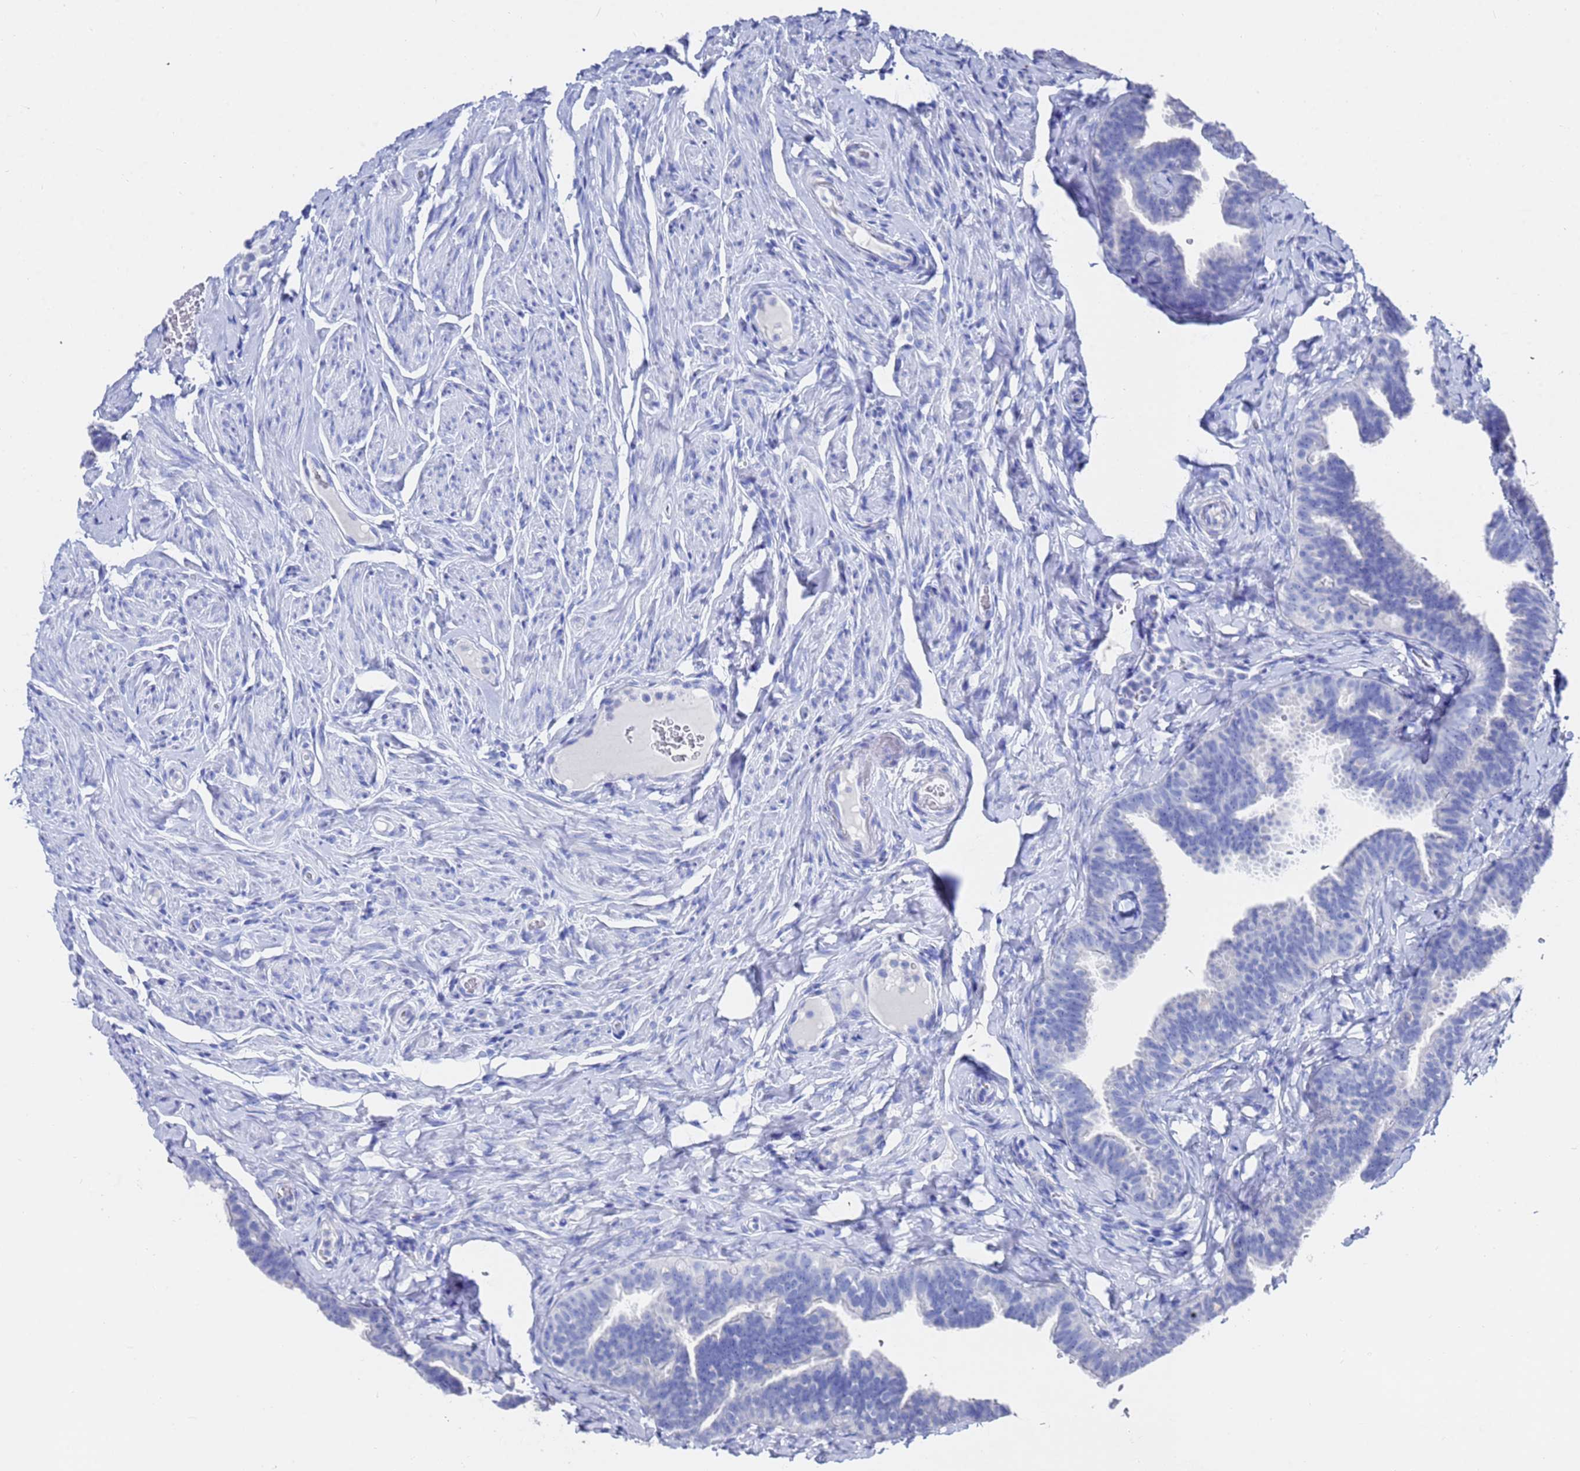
{"staining": {"intensity": "negative", "quantity": "none", "location": "none"}, "tissue": "fallopian tube", "cell_type": "Glandular cells", "image_type": "normal", "snomed": [{"axis": "morphology", "description": "Normal tissue, NOS"}, {"axis": "topography", "description": "Fallopian tube"}], "caption": "IHC of unremarkable fallopian tube exhibits no positivity in glandular cells.", "gene": "GGT1", "patient": {"sex": "female", "age": 65}}